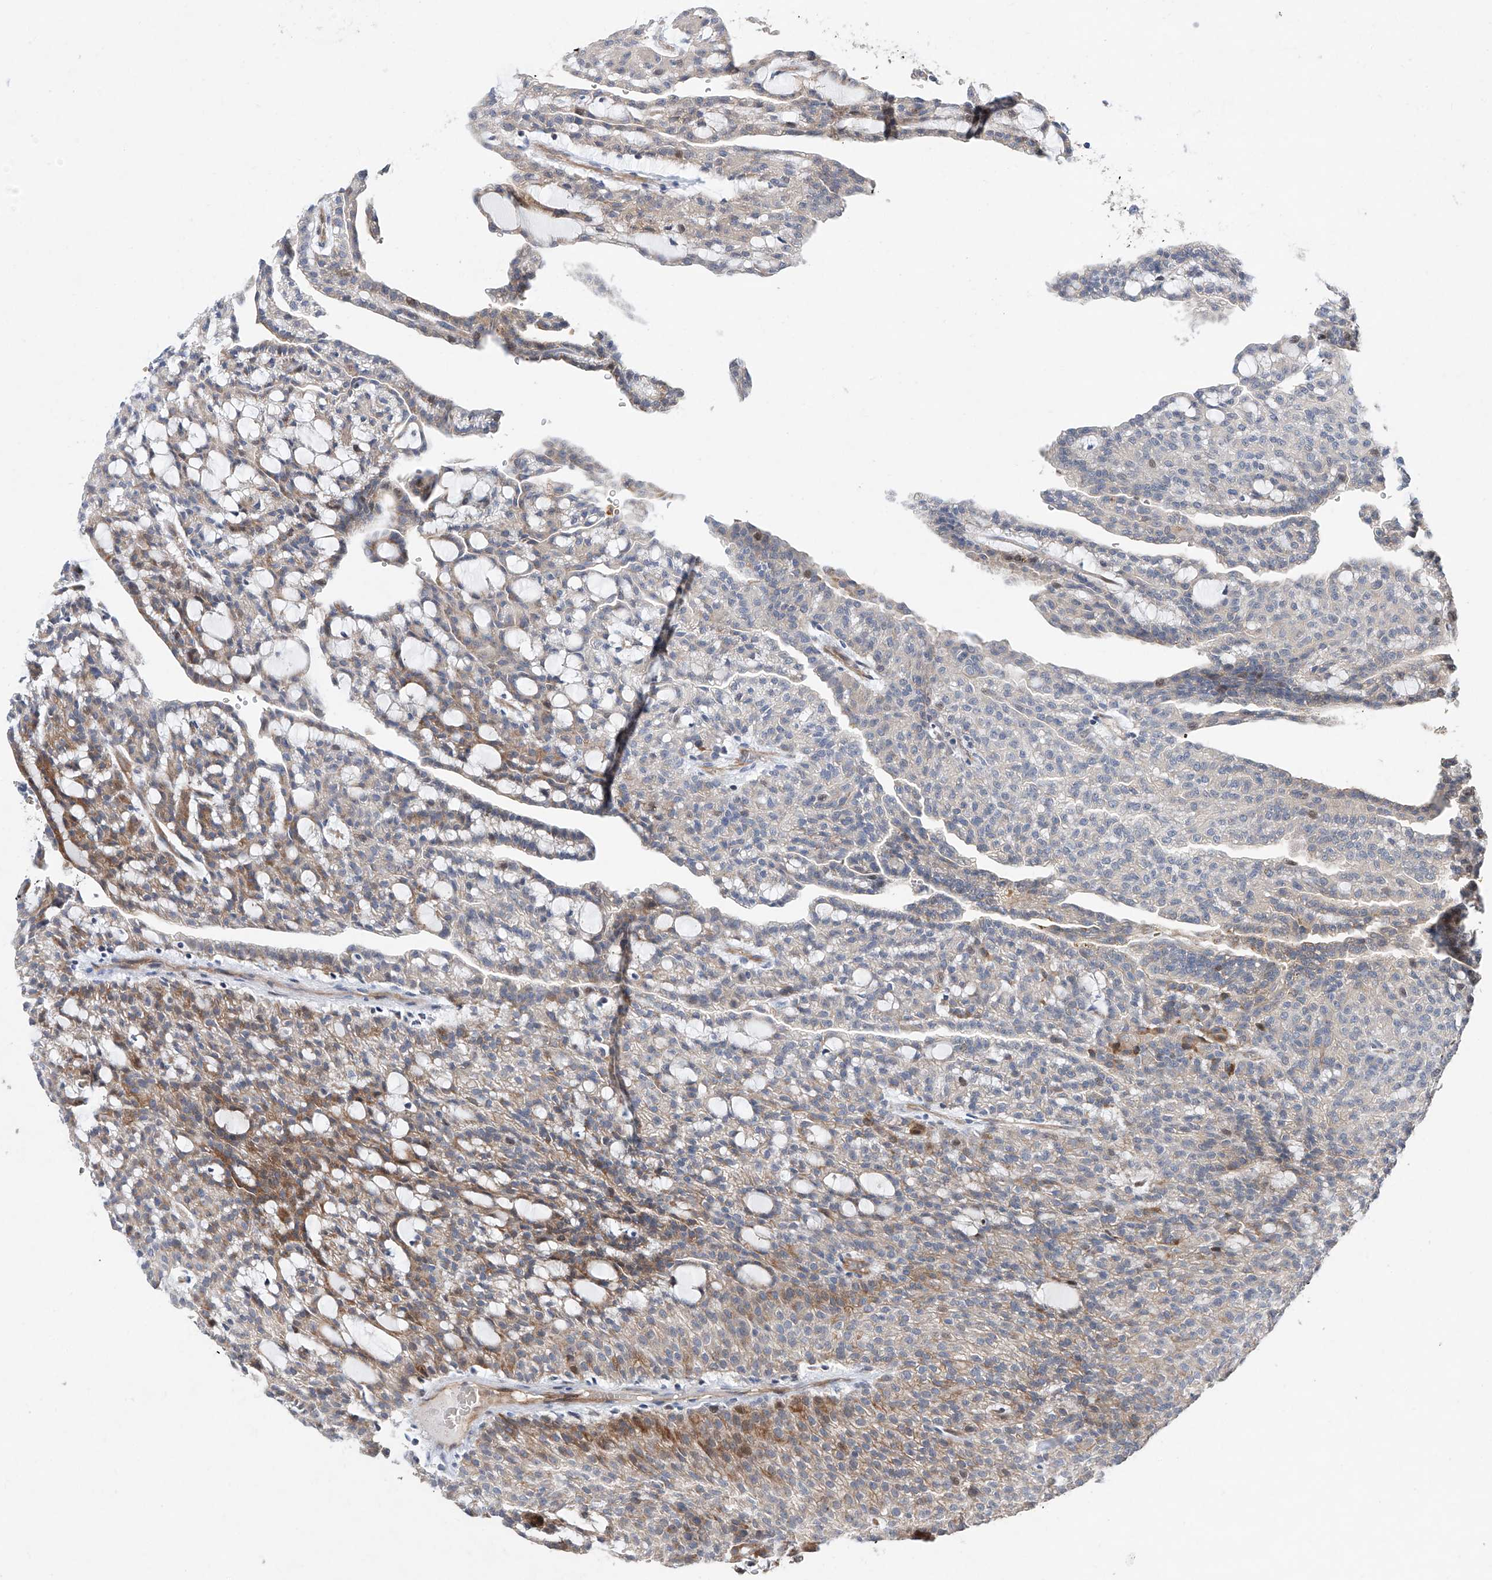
{"staining": {"intensity": "moderate", "quantity": "<25%", "location": "cytoplasmic/membranous"}, "tissue": "renal cancer", "cell_type": "Tumor cells", "image_type": "cancer", "snomed": [{"axis": "morphology", "description": "Adenocarcinoma, NOS"}, {"axis": "topography", "description": "Kidney"}], "caption": "Renal cancer tissue displays moderate cytoplasmic/membranous positivity in about <25% of tumor cells", "gene": "FUCA2", "patient": {"sex": "male", "age": 63}}